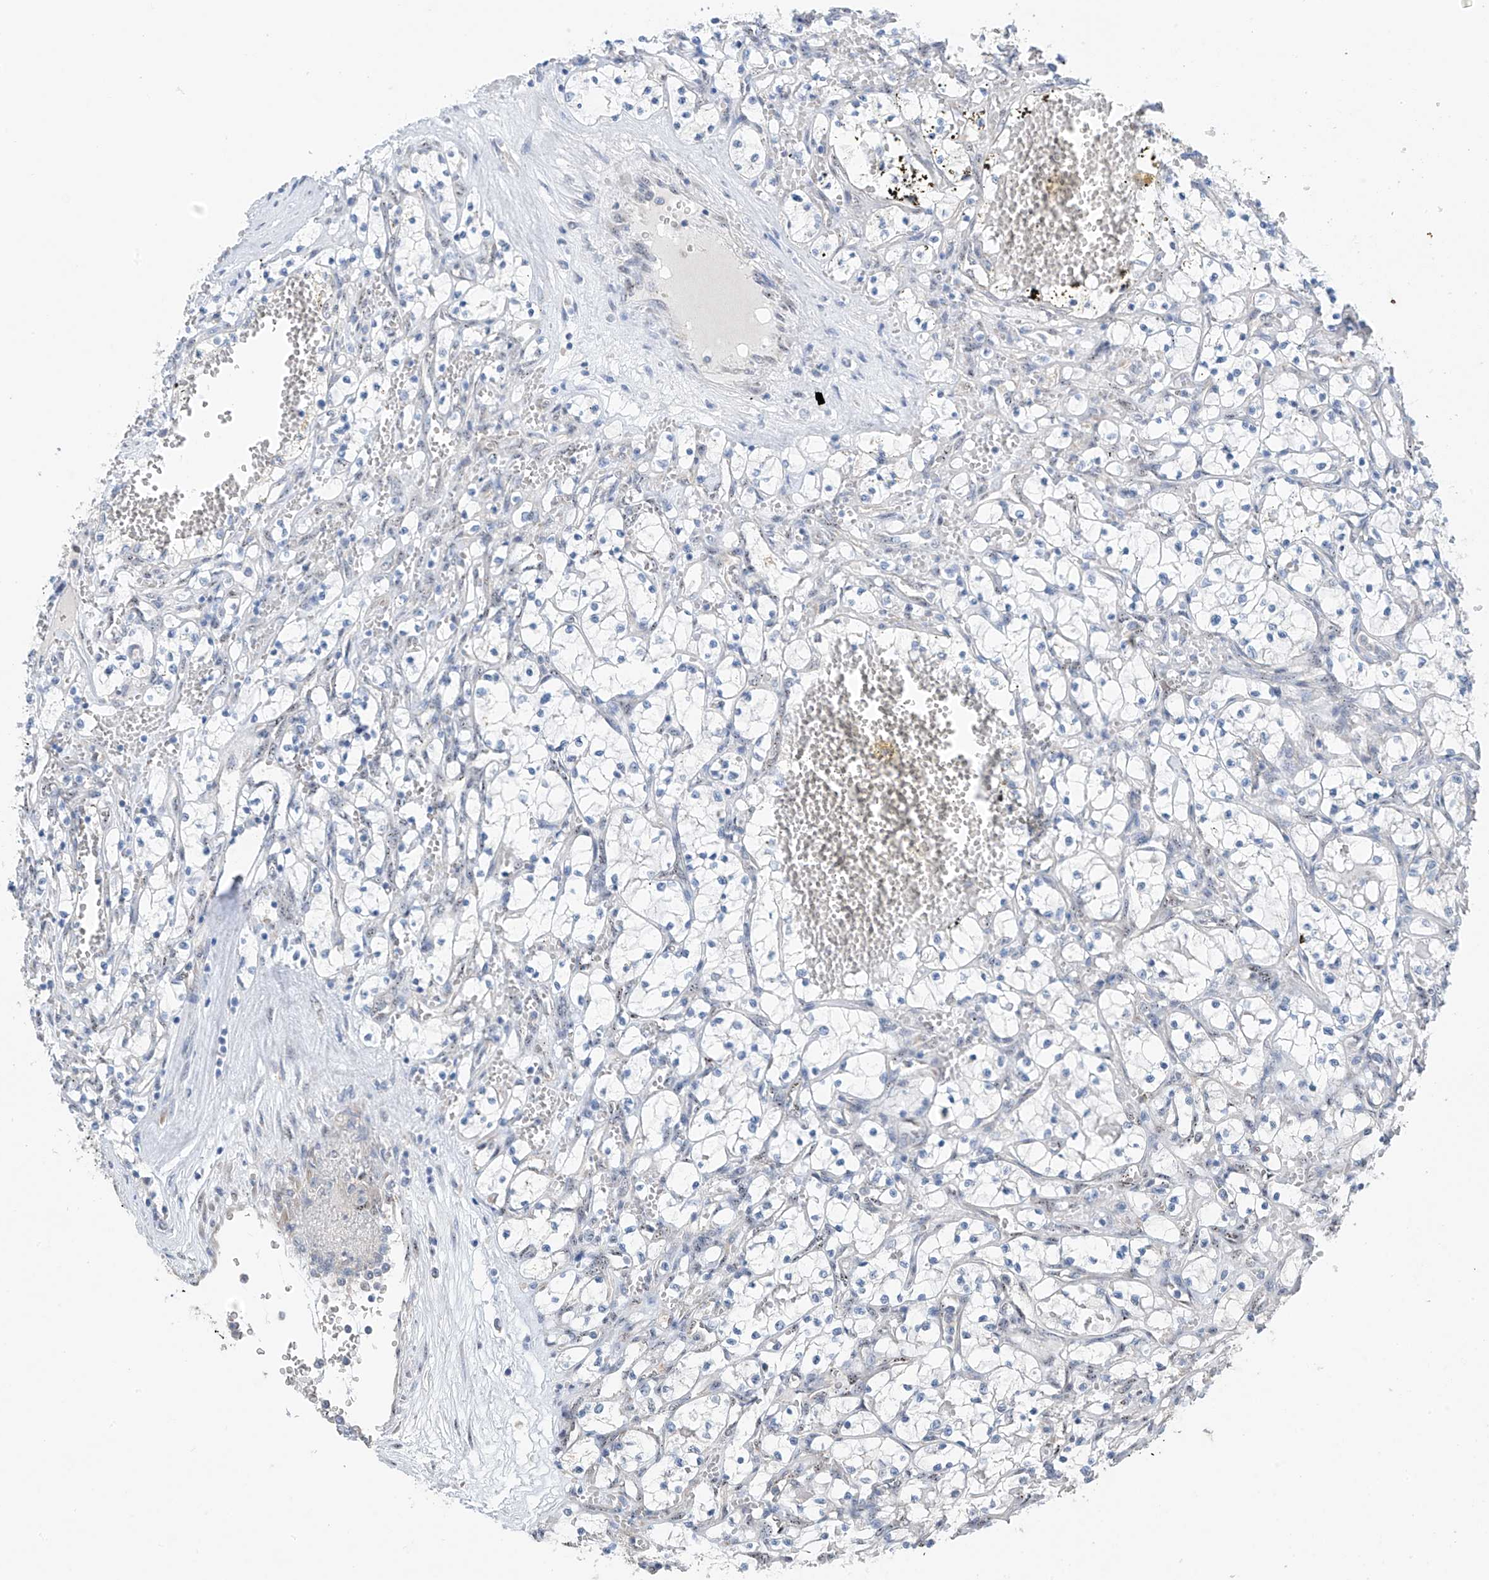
{"staining": {"intensity": "negative", "quantity": "none", "location": "none"}, "tissue": "renal cancer", "cell_type": "Tumor cells", "image_type": "cancer", "snomed": [{"axis": "morphology", "description": "Adenocarcinoma, NOS"}, {"axis": "topography", "description": "Kidney"}], "caption": "Renal adenocarcinoma was stained to show a protein in brown. There is no significant staining in tumor cells.", "gene": "RPL4", "patient": {"sex": "female", "age": 69}}